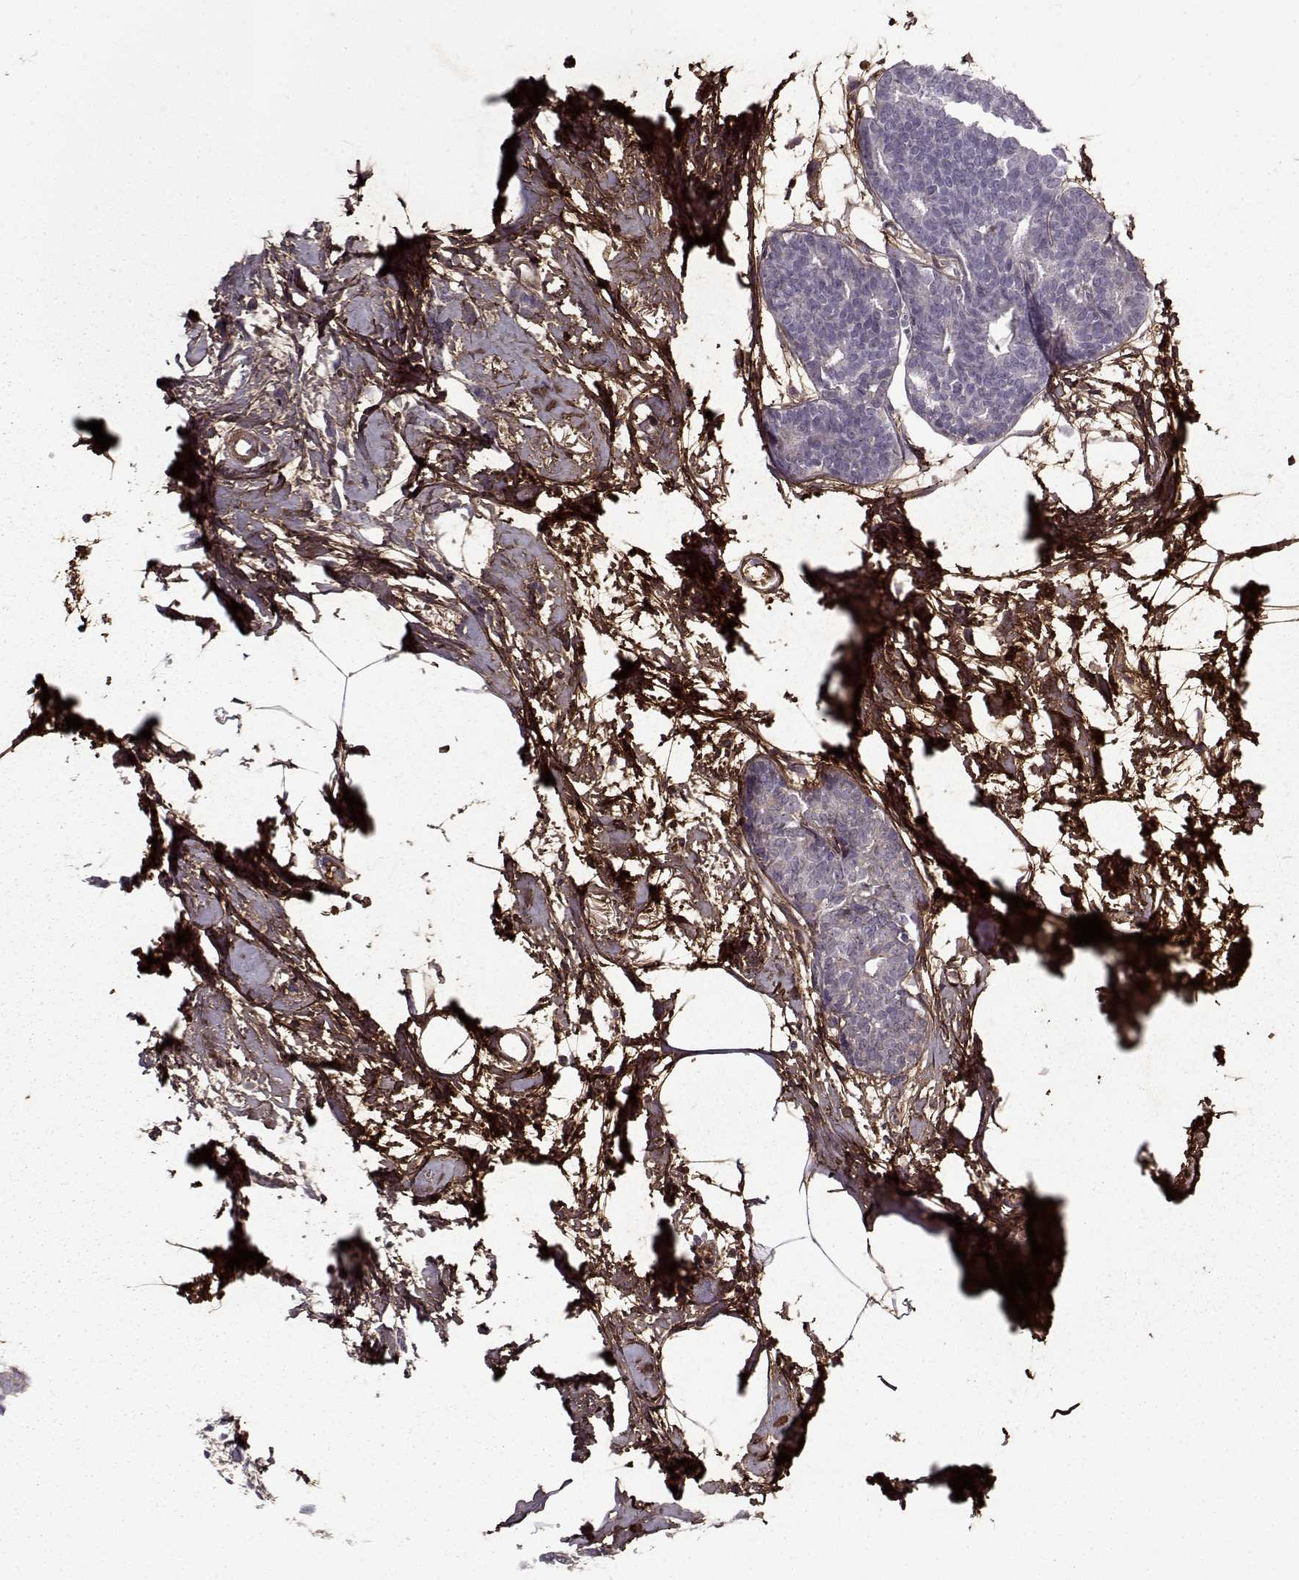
{"staining": {"intensity": "negative", "quantity": "none", "location": "none"}, "tissue": "breast cancer", "cell_type": "Tumor cells", "image_type": "cancer", "snomed": [{"axis": "morphology", "description": "Duct carcinoma"}, {"axis": "topography", "description": "Breast"}], "caption": "There is no significant expression in tumor cells of invasive ductal carcinoma (breast). (Stains: DAB (3,3'-diaminobenzidine) IHC with hematoxylin counter stain, Microscopy: brightfield microscopy at high magnification).", "gene": "LUM", "patient": {"sex": "female", "age": 40}}